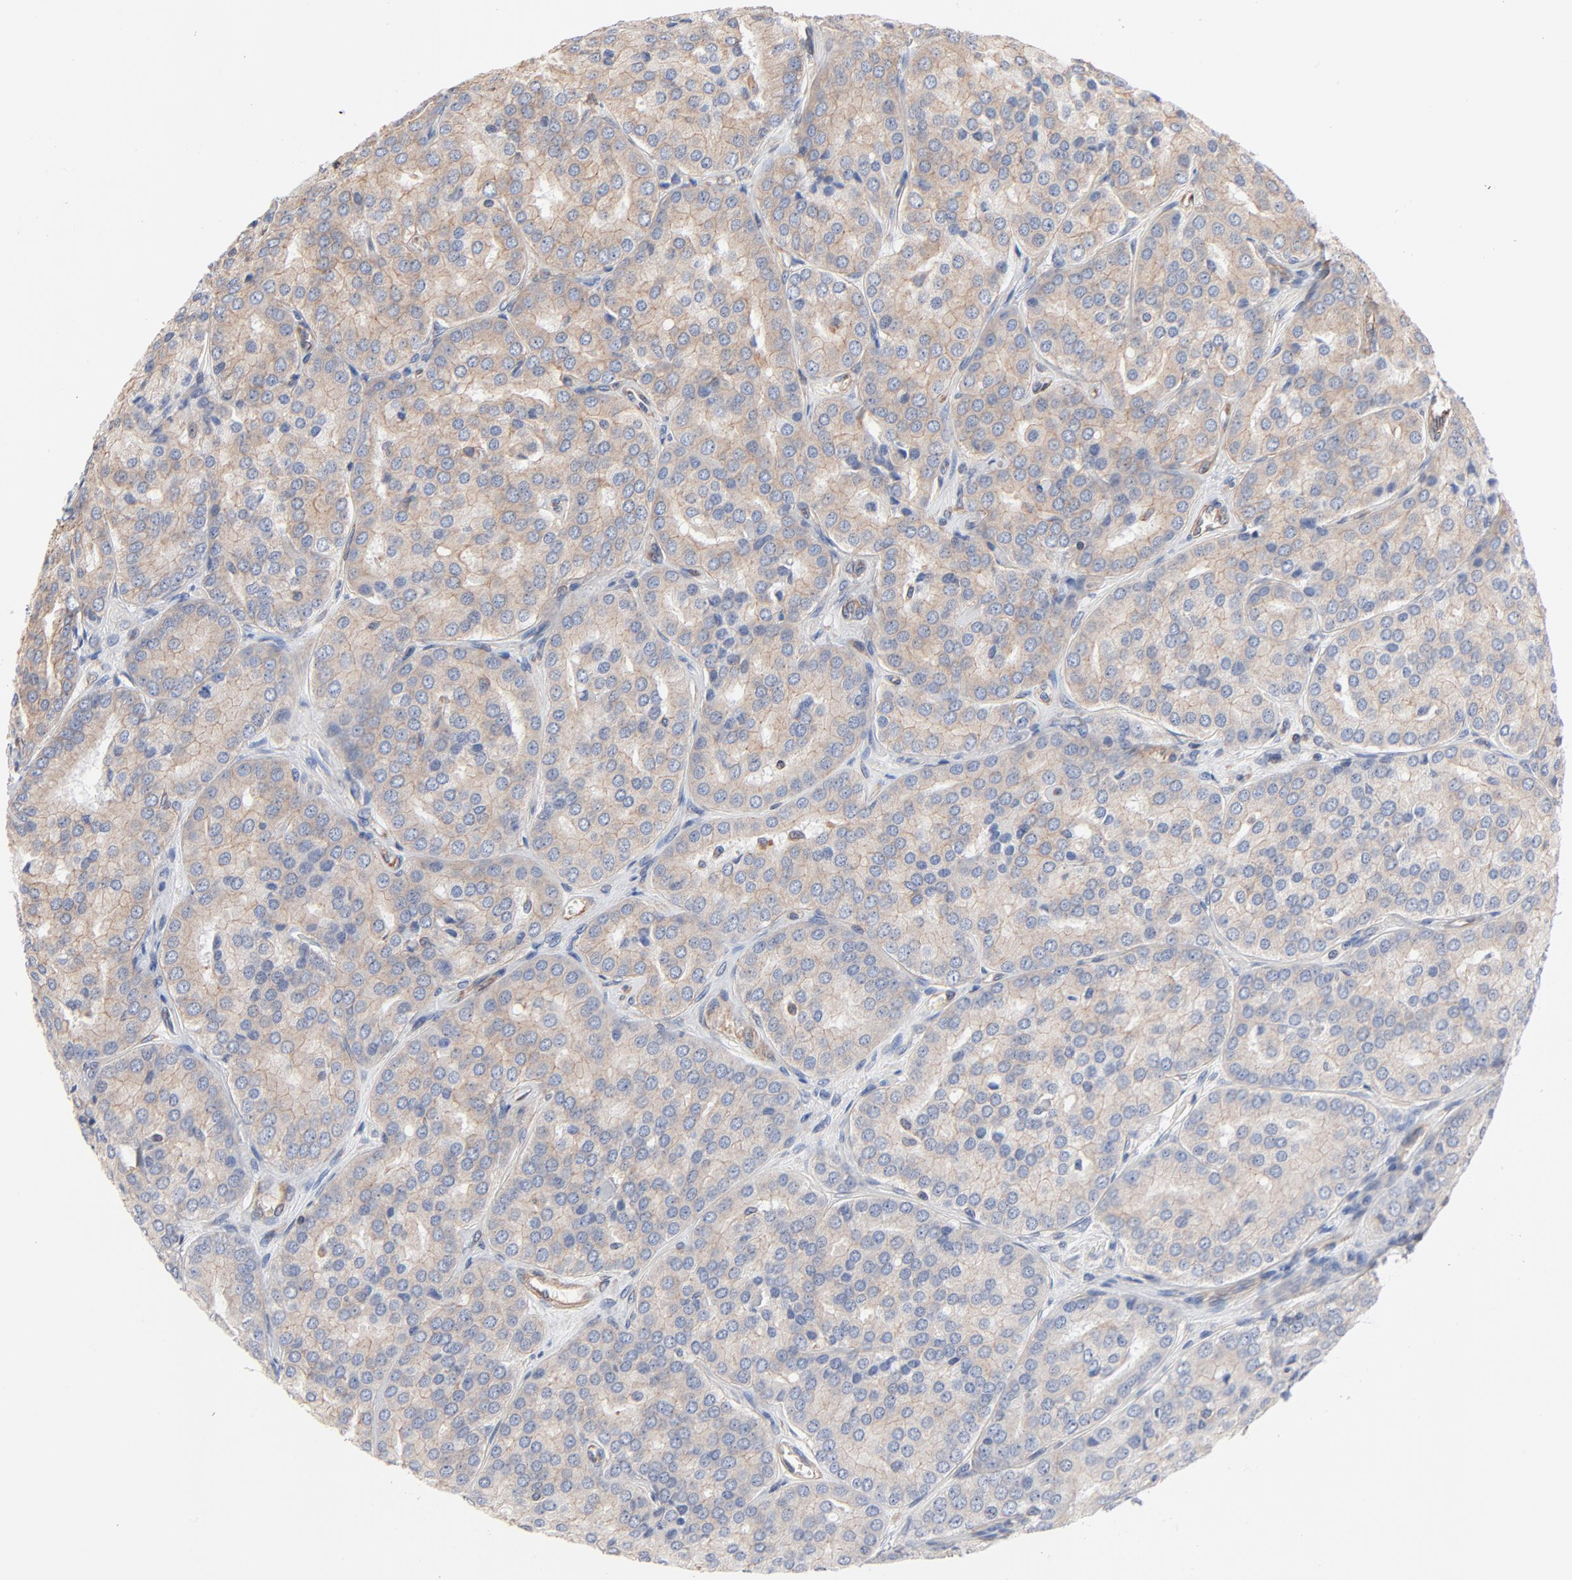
{"staining": {"intensity": "weak", "quantity": ">75%", "location": "cytoplasmic/membranous"}, "tissue": "prostate cancer", "cell_type": "Tumor cells", "image_type": "cancer", "snomed": [{"axis": "morphology", "description": "Adenocarcinoma, High grade"}, {"axis": "topography", "description": "Prostate"}], "caption": "Prostate high-grade adenocarcinoma stained with a brown dye reveals weak cytoplasmic/membranous positive staining in about >75% of tumor cells.", "gene": "ABCD4", "patient": {"sex": "male", "age": 64}}